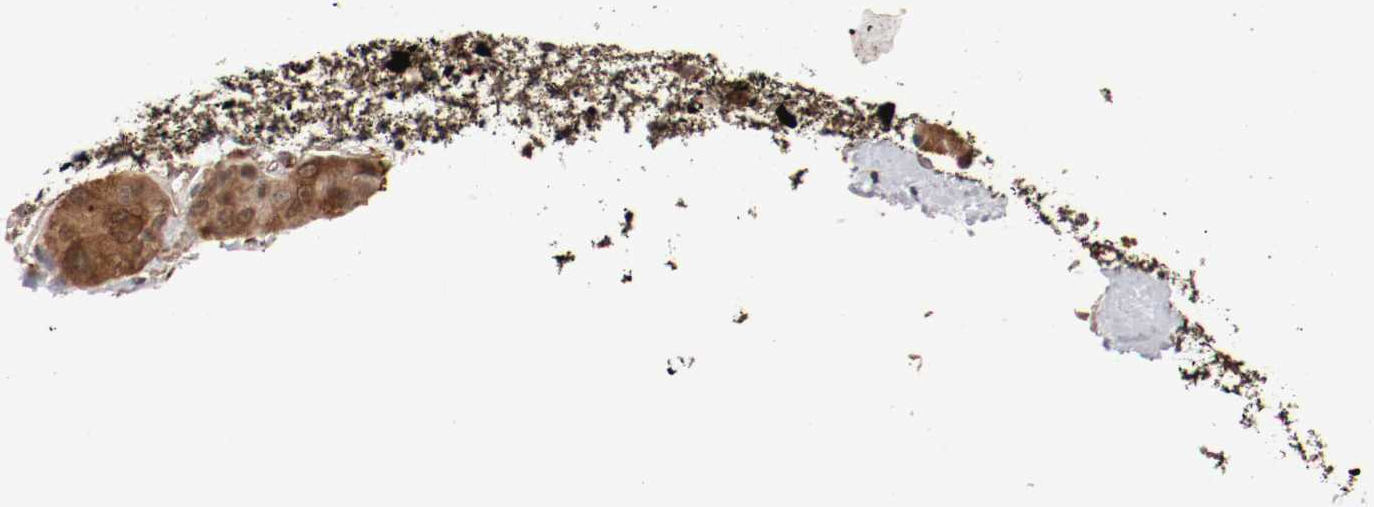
{"staining": {"intensity": "moderate", "quantity": ">75%", "location": "cytoplasmic/membranous,nuclear"}, "tissue": "liver cancer", "cell_type": "Tumor cells", "image_type": "cancer", "snomed": [{"axis": "morphology", "description": "Carcinoma, Hepatocellular, NOS"}, {"axis": "topography", "description": "Liver"}], "caption": "Immunohistochemistry (IHC) of human liver cancer (hepatocellular carcinoma) reveals medium levels of moderate cytoplasmic/membranous and nuclear positivity in approximately >75% of tumor cells.", "gene": "WASL", "patient": {"sex": "male", "age": 80}}